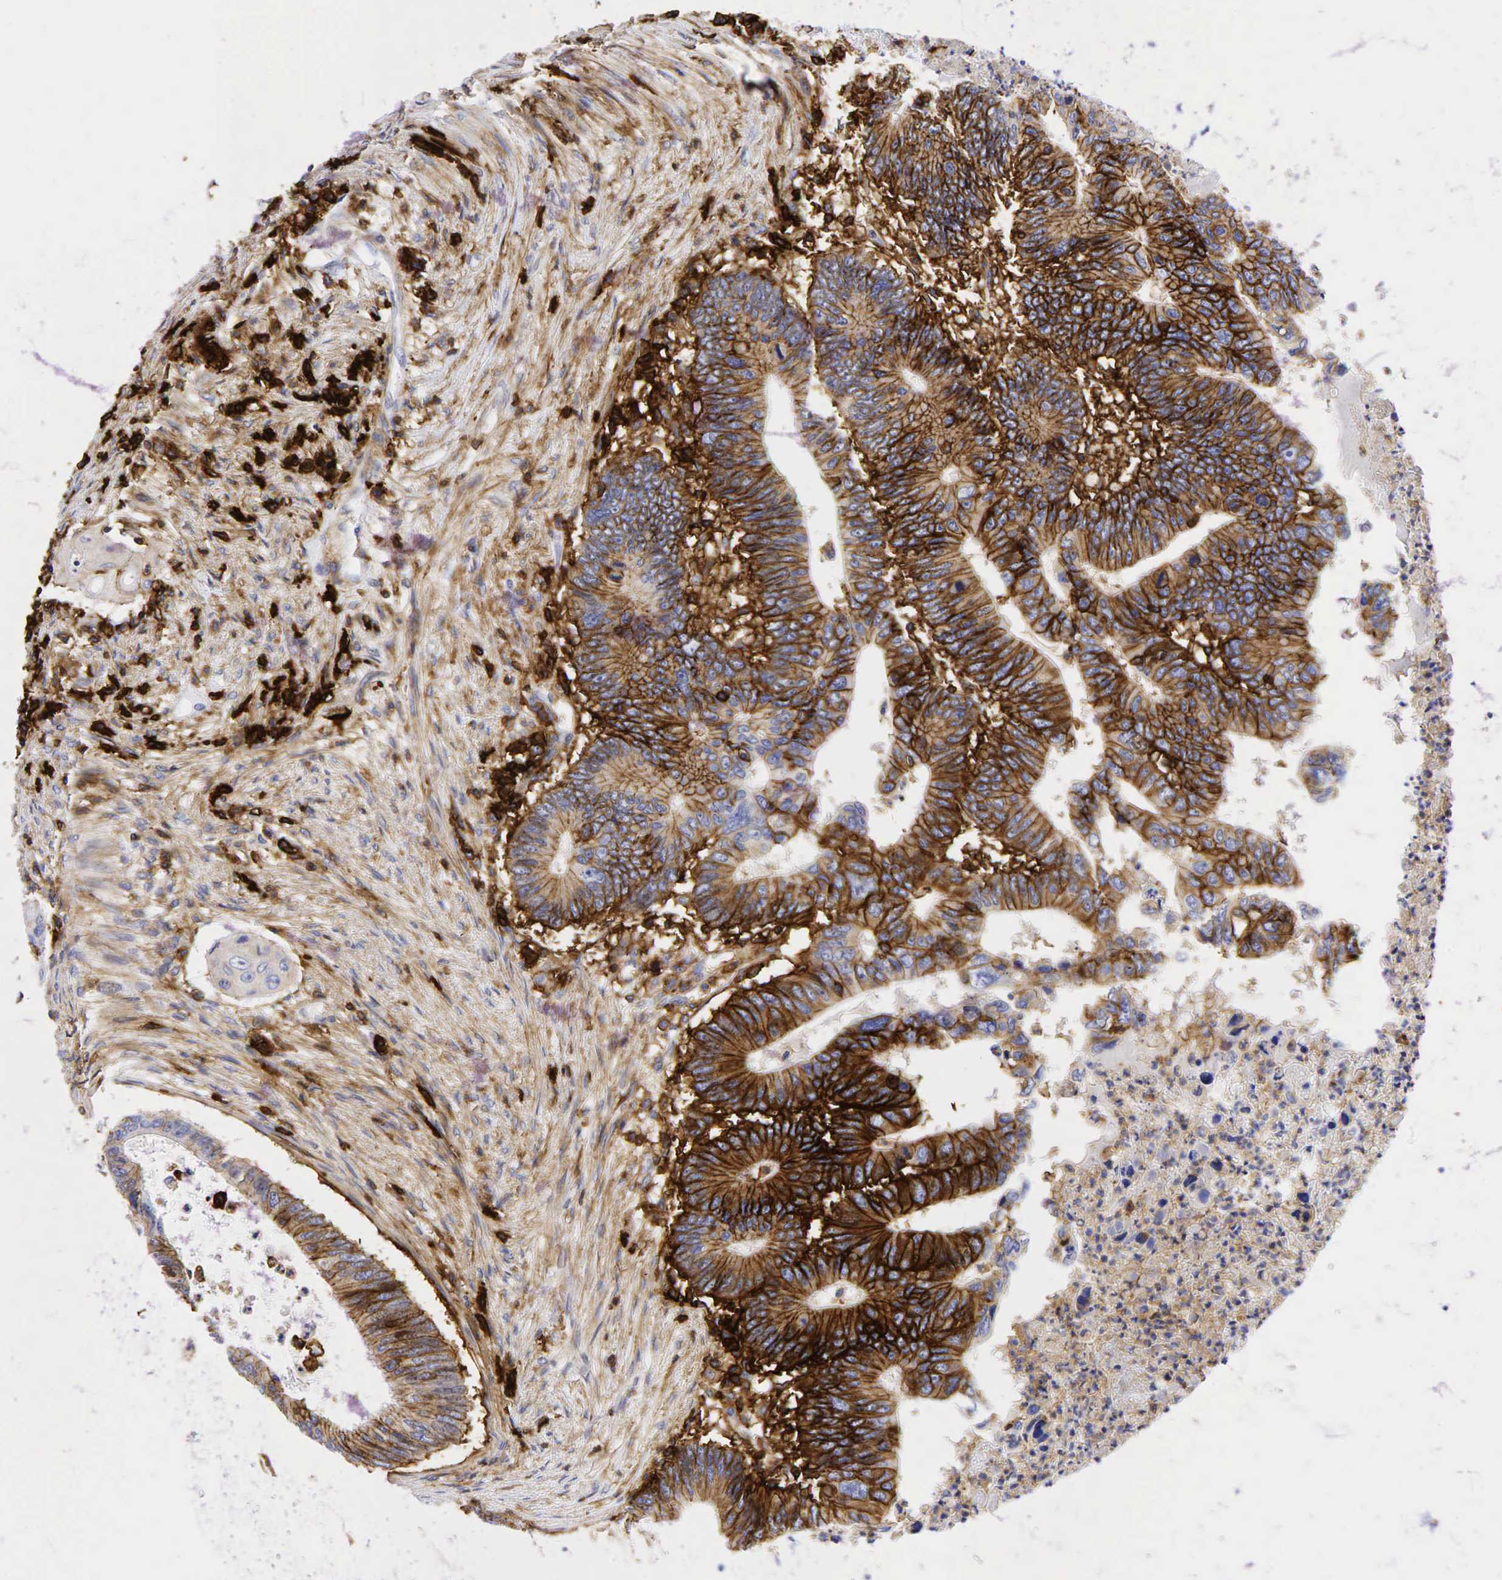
{"staining": {"intensity": "strong", "quantity": "25%-75%", "location": "cytoplasmic/membranous"}, "tissue": "colorectal cancer", "cell_type": "Tumor cells", "image_type": "cancer", "snomed": [{"axis": "morphology", "description": "Adenocarcinoma, NOS"}, {"axis": "topography", "description": "Colon"}], "caption": "The micrograph demonstrates immunohistochemical staining of colorectal adenocarcinoma. There is strong cytoplasmic/membranous expression is present in about 25%-75% of tumor cells.", "gene": "CD44", "patient": {"sex": "male", "age": 65}}